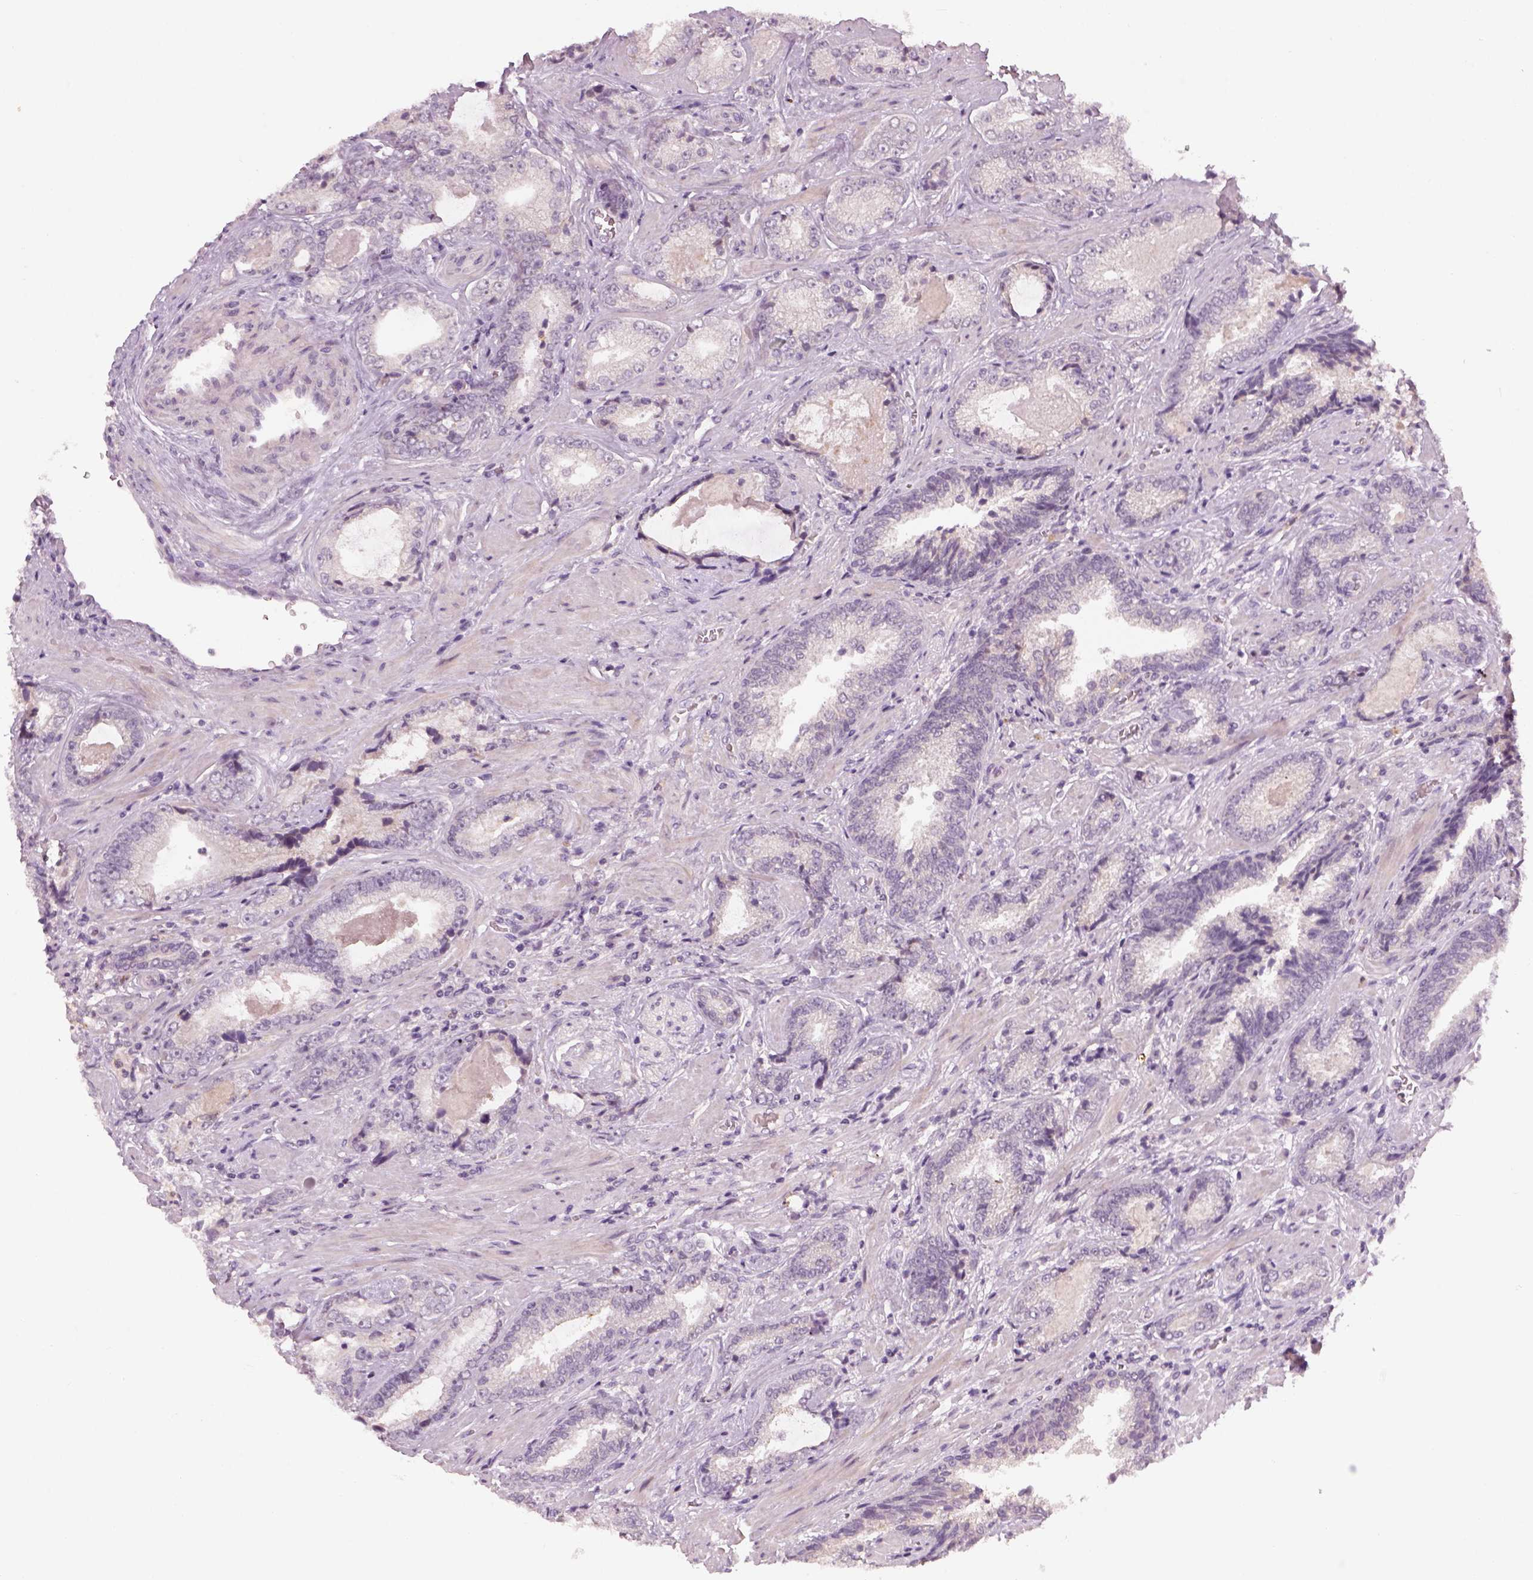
{"staining": {"intensity": "negative", "quantity": "none", "location": "none"}, "tissue": "prostate cancer", "cell_type": "Tumor cells", "image_type": "cancer", "snomed": [{"axis": "morphology", "description": "Adenocarcinoma, Low grade"}, {"axis": "topography", "description": "Prostate"}], "caption": "High power microscopy micrograph of an IHC photomicrograph of prostate cancer (adenocarcinoma (low-grade)), revealing no significant staining in tumor cells.", "gene": "GDNF", "patient": {"sex": "male", "age": 61}}